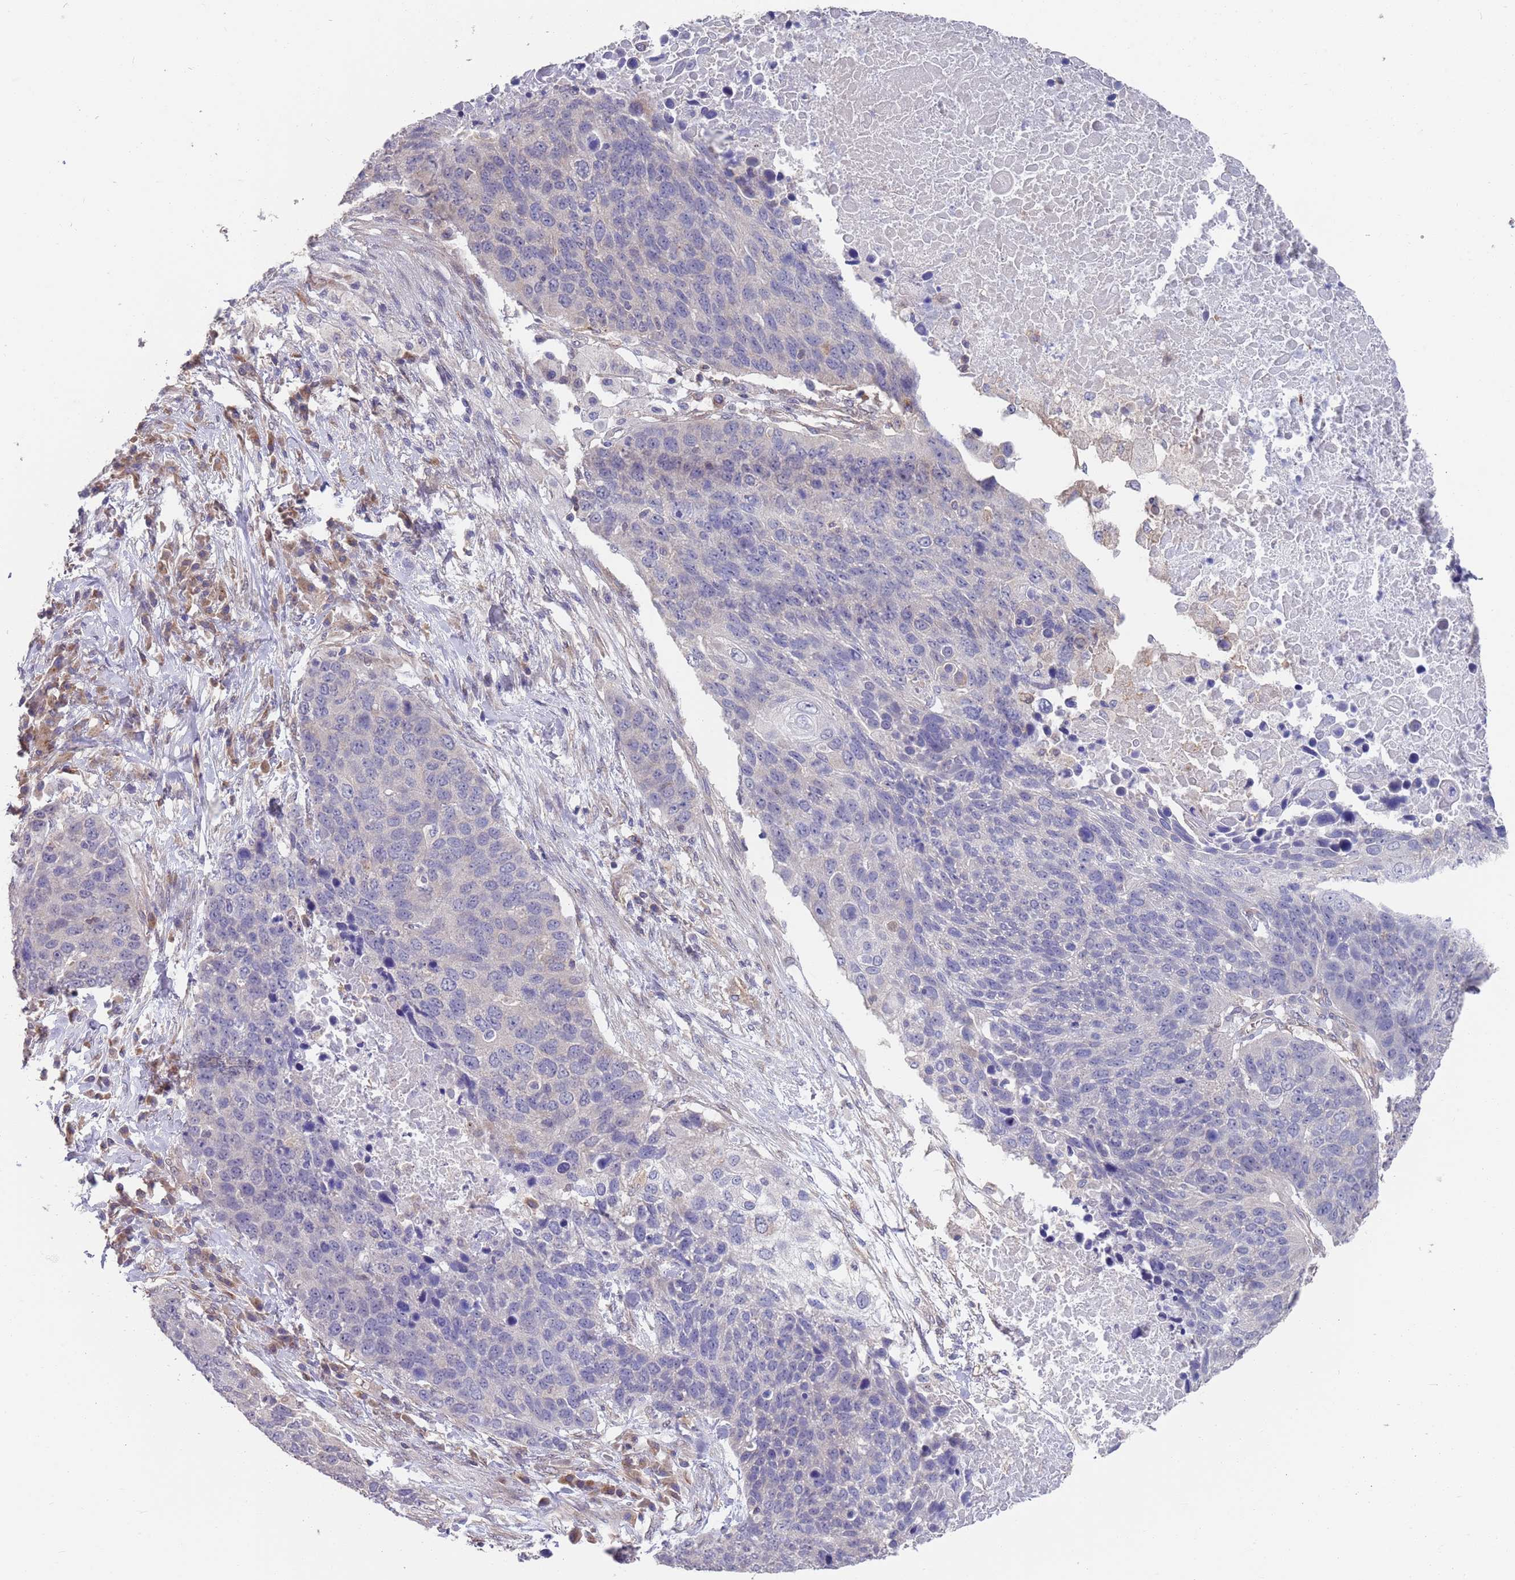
{"staining": {"intensity": "negative", "quantity": "none", "location": "none"}, "tissue": "lung cancer", "cell_type": "Tumor cells", "image_type": "cancer", "snomed": [{"axis": "morphology", "description": "Normal tissue, NOS"}, {"axis": "morphology", "description": "Squamous cell carcinoma, NOS"}, {"axis": "topography", "description": "Lymph node"}, {"axis": "topography", "description": "Lung"}], "caption": "This is a micrograph of immunohistochemistry staining of lung cancer (squamous cell carcinoma), which shows no positivity in tumor cells. (DAB immunohistochemistry (IHC), high magnification).", "gene": "ANK2", "patient": {"sex": "male", "age": 66}}